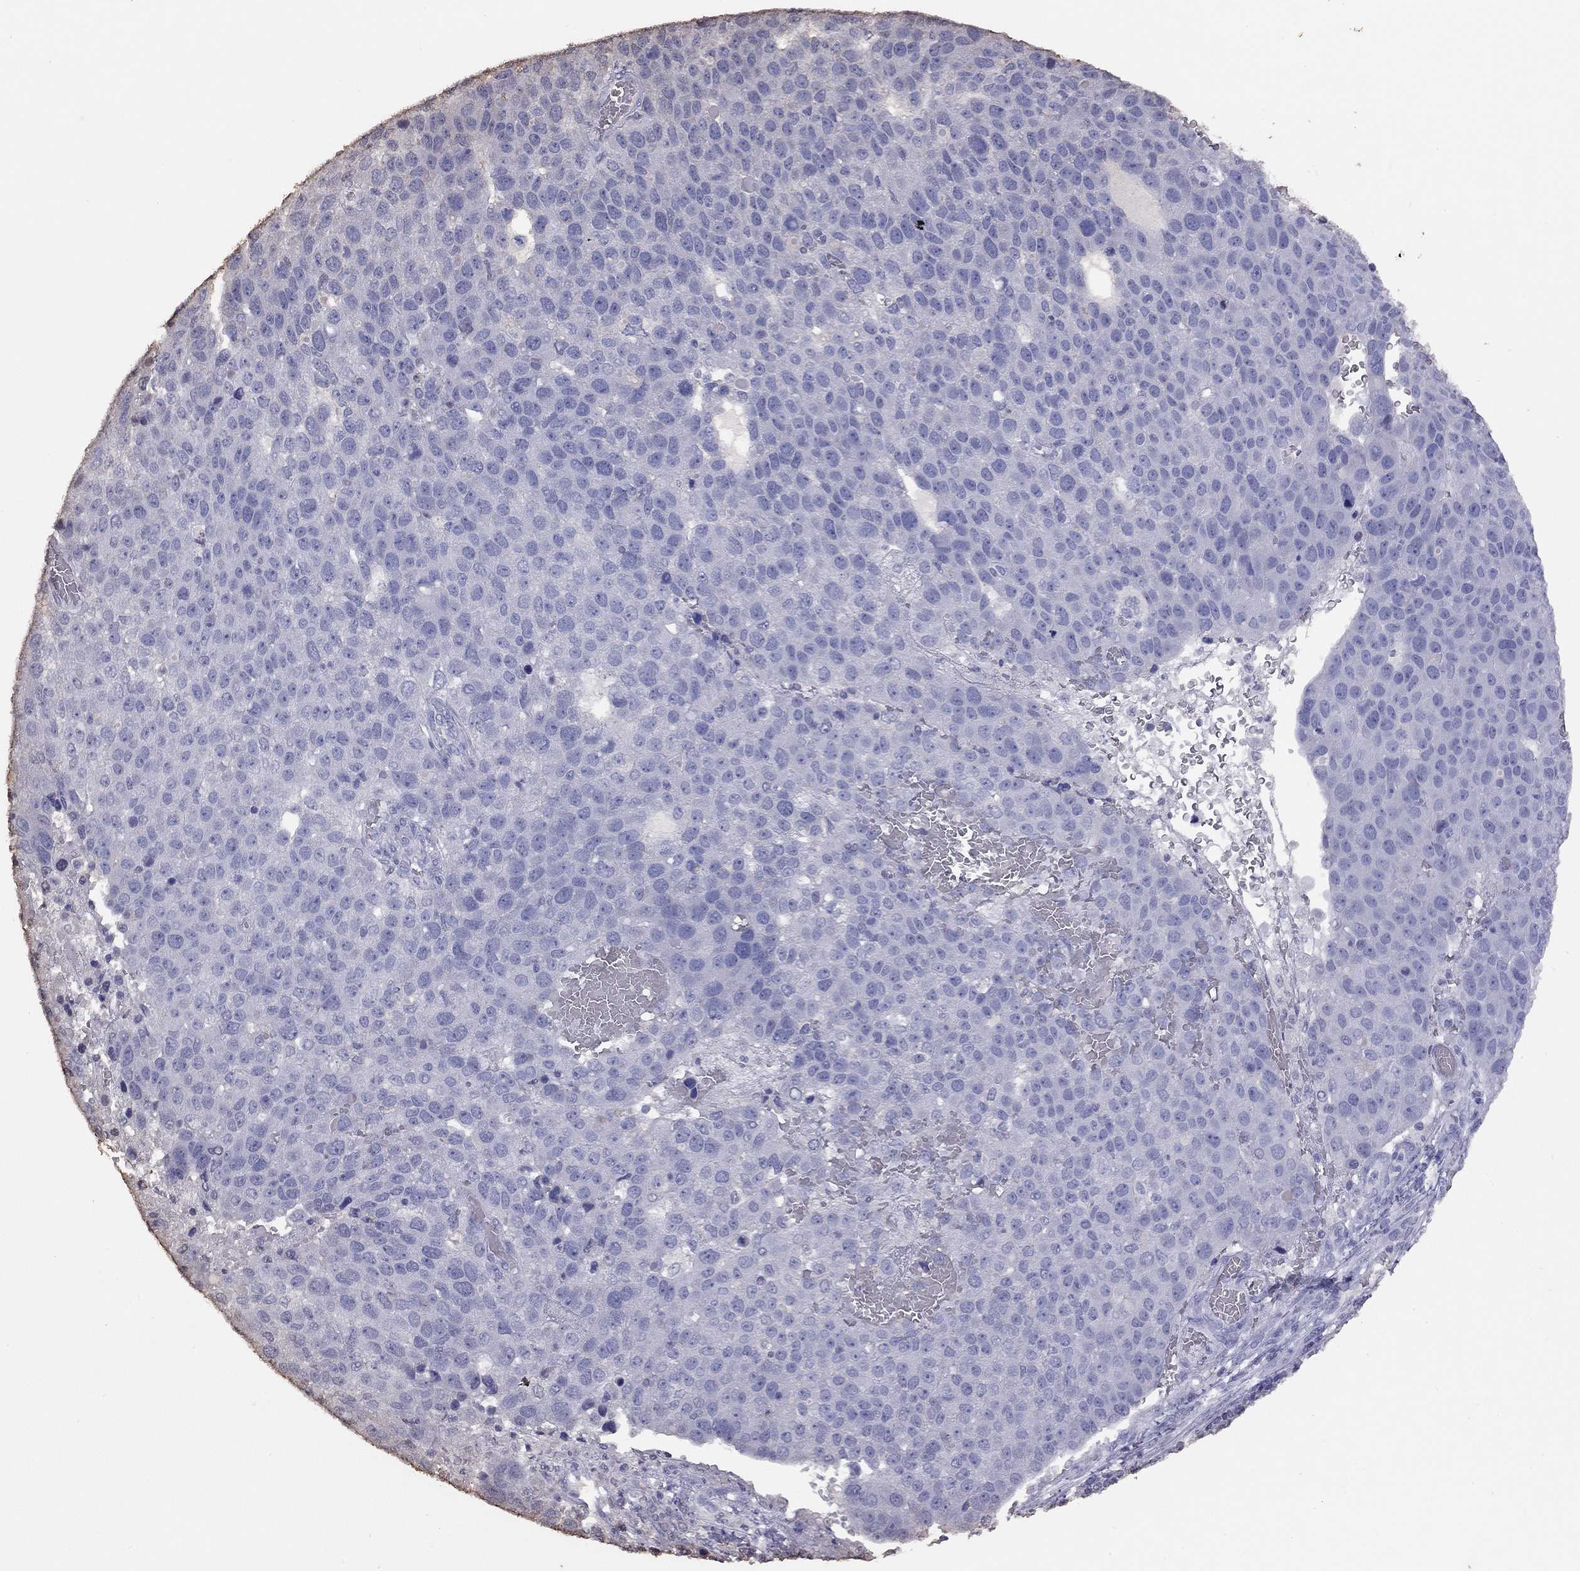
{"staining": {"intensity": "negative", "quantity": "none", "location": "none"}, "tissue": "pancreatic cancer", "cell_type": "Tumor cells", "image_type": "cancer", "snomed": [{"axis": "morphology", "description": "Adenocarcinoma, NOS"}, {"axis": "topography", "description": "Pancreas"}], "caption": "Tumor cells show no significant protein expression in pancreatic cancer (adenocarcinoma). Nuclei are stained in blue.", "gene": "SUN3", "patient": {"sex": "female", "age": 61}}